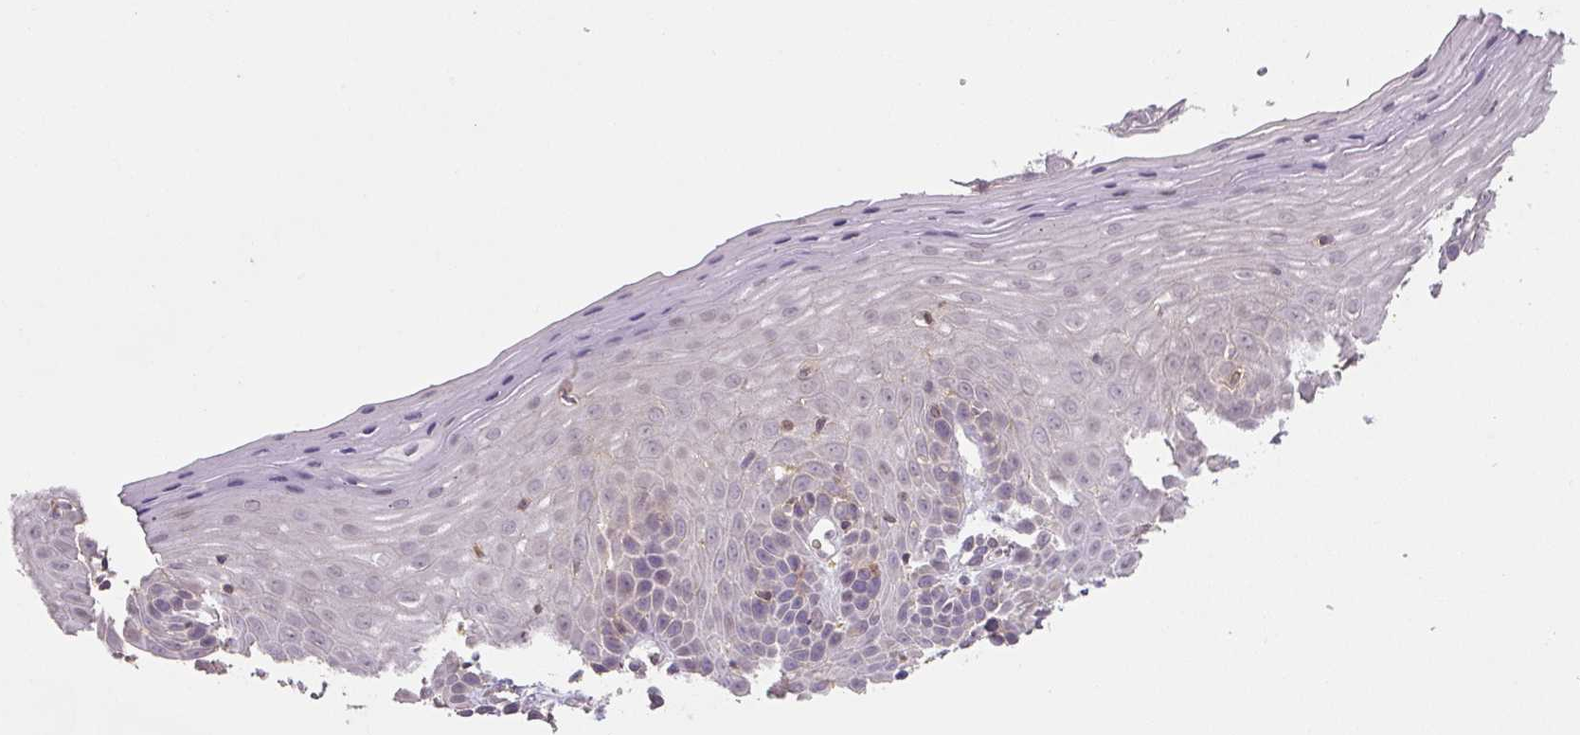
{"staining": {"intensity": "moderate", "quantity": "<25%", "location": "cytoplasmic/membranous"}, "tissue": "cervix", "cell_type": "Glandular cells", "image_type": "normal", "snomed": [{"axis": "morphology", "description": "Normal tissue, NOS"}, {"axis": "topography", "description": "Cervix"}], "caption": "IHC photomicrograph of benign cervix stained for a protein (brown), which shows low levels of moderate cytoplasmic/membranous expression in approximately <25% of glandular cells.", "gene": "C2orf73", "patient": {"sex": "female", "age": 36}}